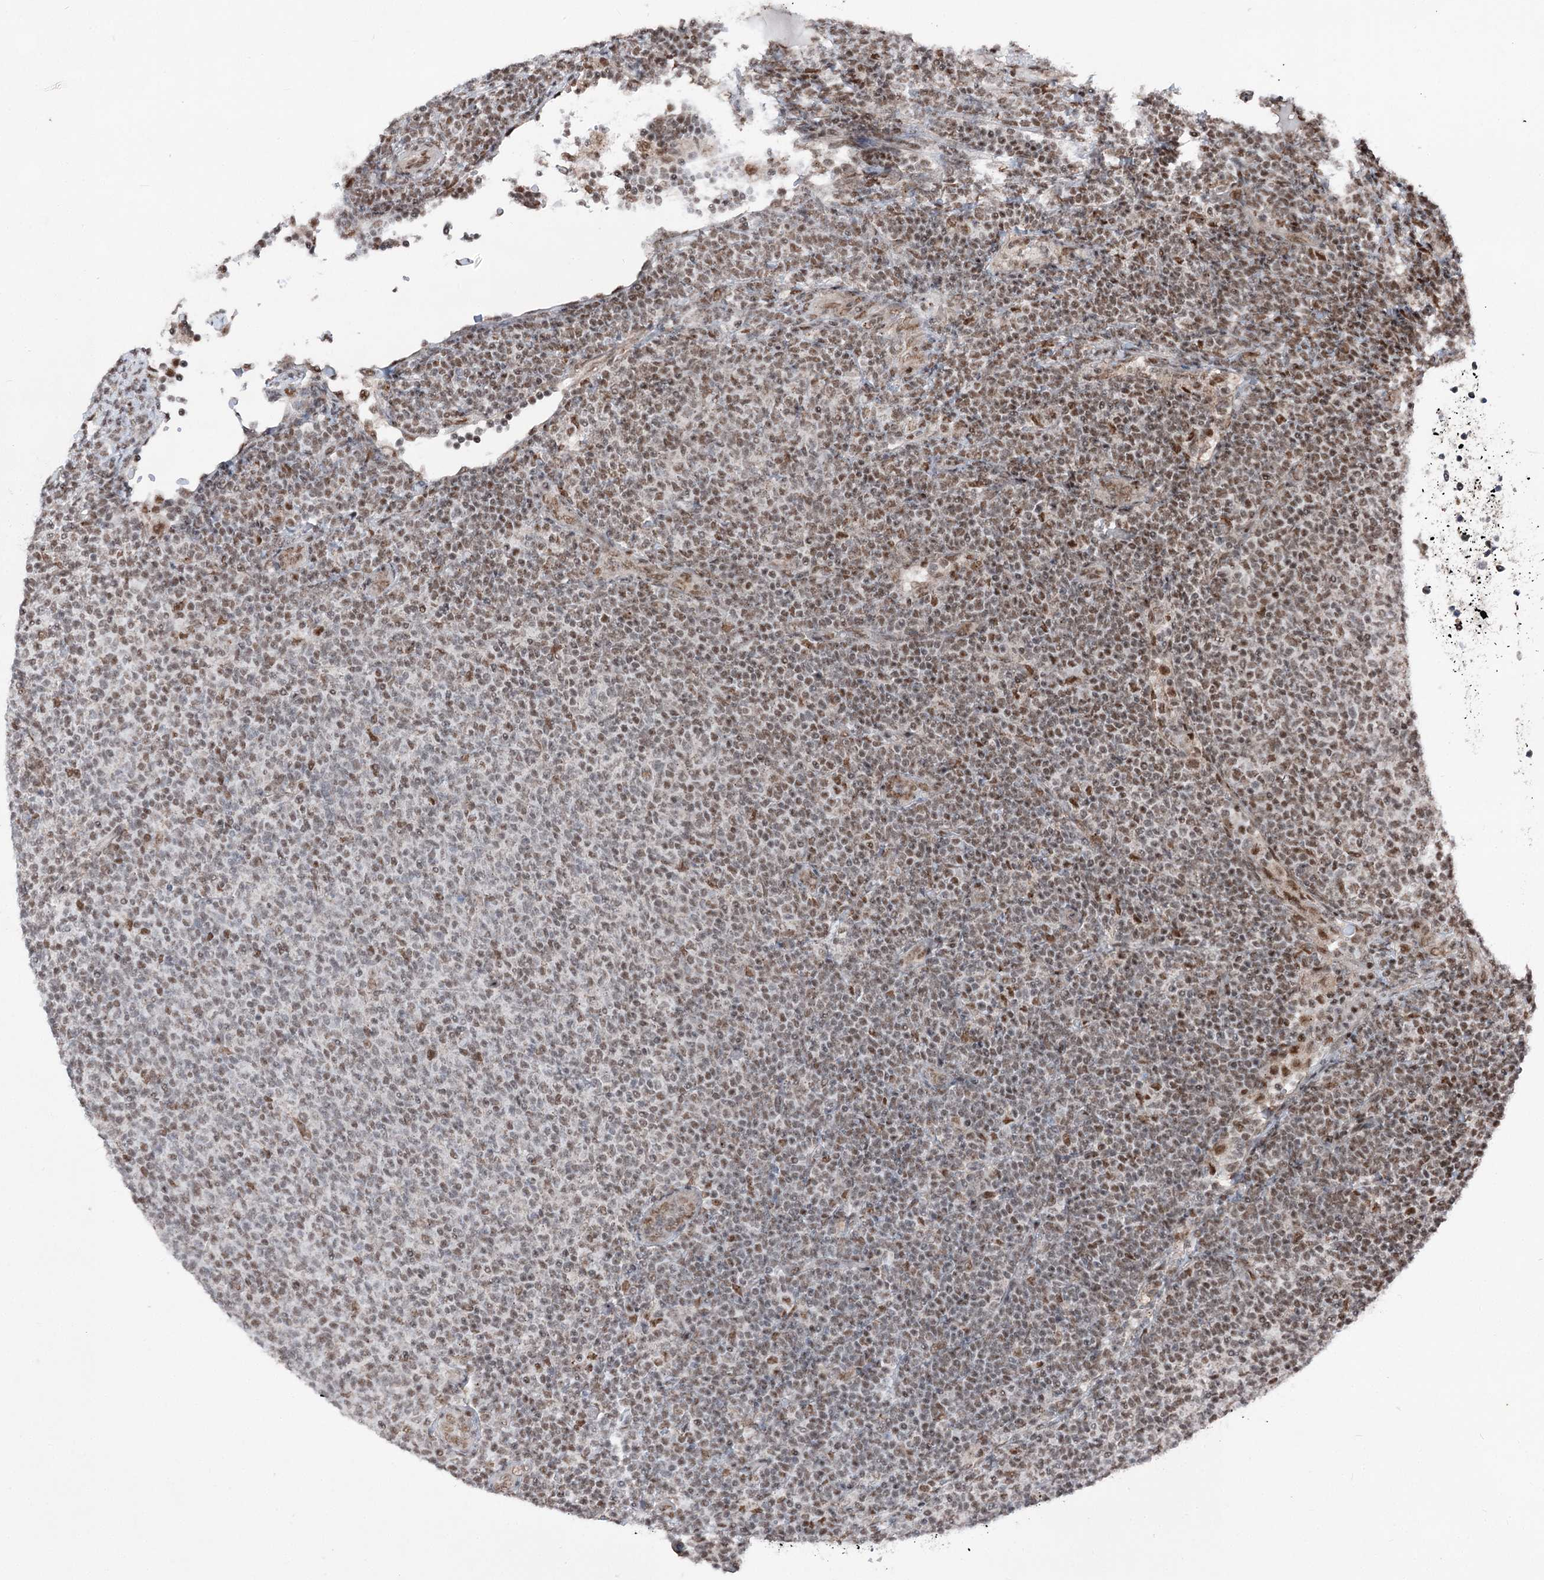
{"staining": {"intensity": "weak", "quantity": "25%-75%", "location": "nuclear"}, "tissue": "lymphoma", "cell_type": "Tumor cells", "image_type": "cancer", "snomed": [{"axis": "morphology", "description": "Malignant lymphoma, non-Hodgkin's type, Low grade"}, {"axis": "topography", "description": "Lymph node"}], "caption": "A photomicrograph of malignant lymphoma, non-Hodgkin's type (low-grade) stained for a protein exhibits weak nuclear brown staining in tumor cells.", "gene": "ZCCHC8", "patient": {"sex": "male", "age": 66}}